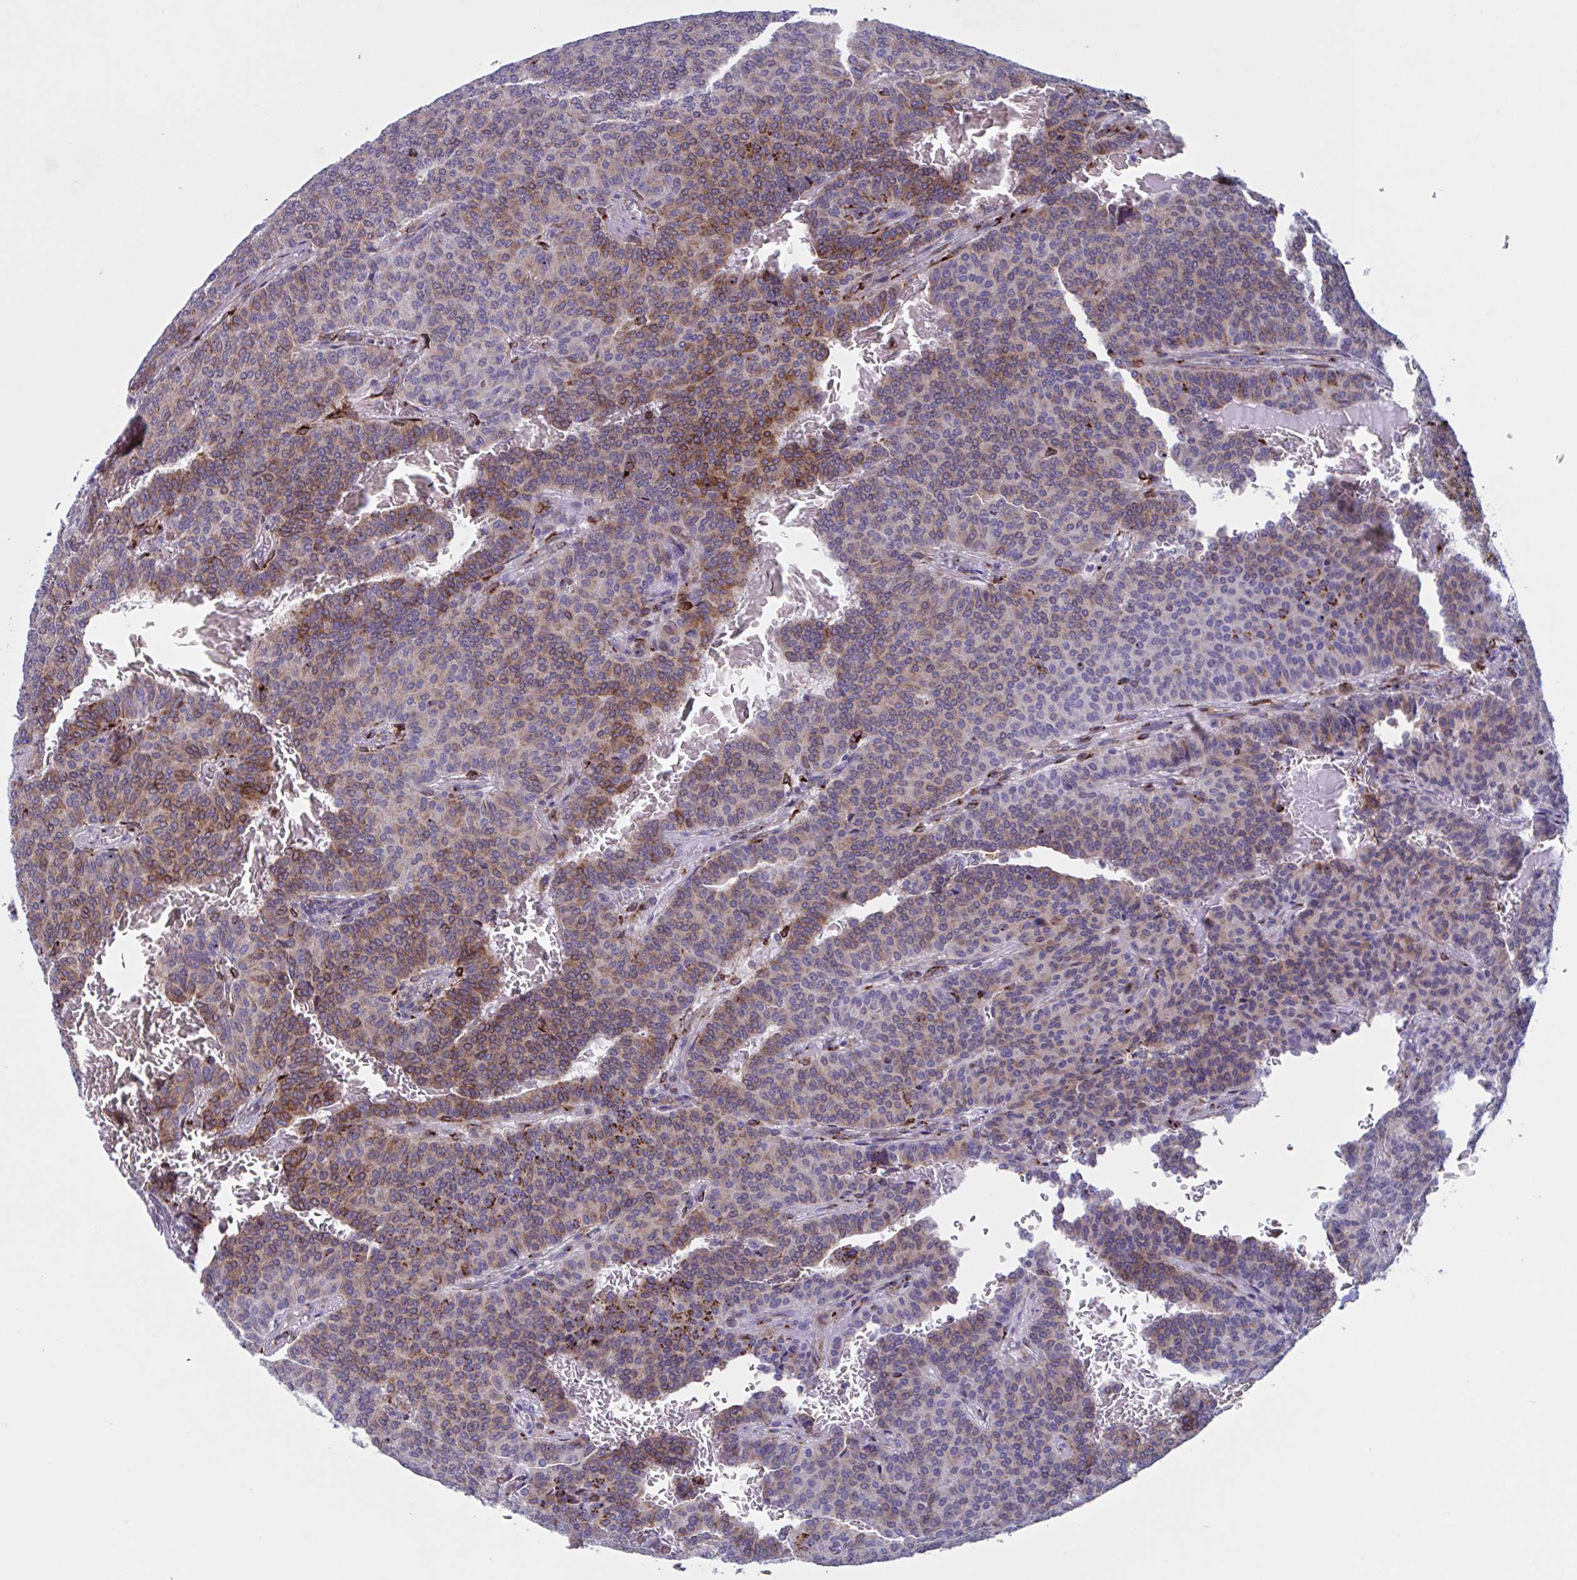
{"staining": {"intensity": "moderate", "quantity": "<25%", "location": "cytoplasmic/membranous"}, "tissue": "carcinoid", "cell_type": "Tumor cells", "image_type": "cancer", "snomed": [{"axis": "morphology", "description": "Carcinoid, malignant, NOS"}, {"axis": "topography", "description": "Lung"}], "caption": "Malignant carcinoid tissue exhibits moderate cytoplasmic/membranous positivity in approximately <25% of tumor cells", "gene": "RFK", "patient": {"sex": "male", "age": 61}}